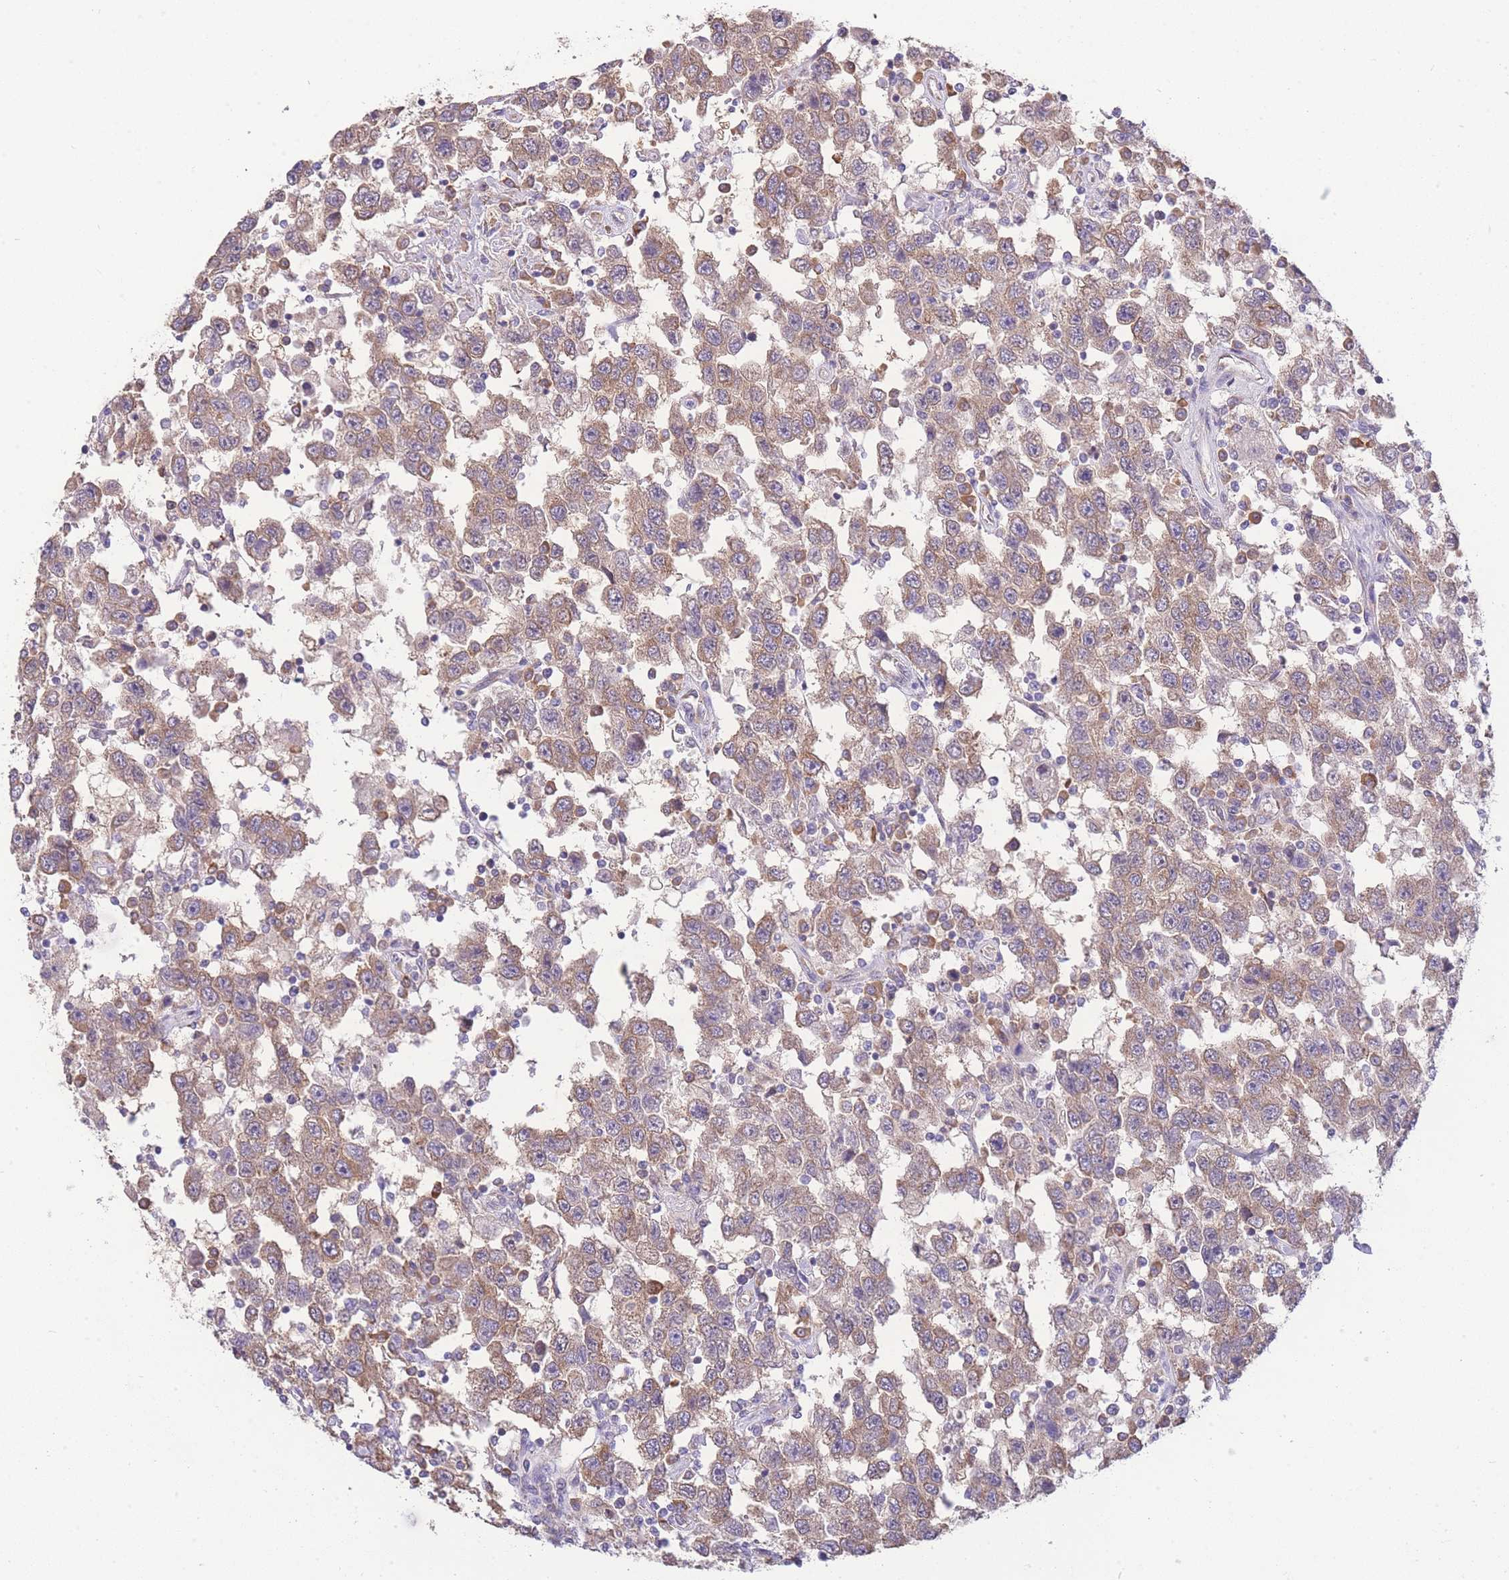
{"staining": {"intensity": "moderate", "quantity": ">75%", "location": "cytoplasmic/membranous"}, "tissue": "testis cancer", "cell_type": "Tumor cells", "image_type": "cancer", "snomed": [{"axis": "morphology", "description": "Seminoma, NOS"}, {"axis": "topography", "description": "Testis"}], "caption": "Immunohistochemistry photomicrograph of seminoma (testis) stained for a protein (brown), which reveals medium levels of moderate cytoplasmic/membranous staining in about >75% of tumor cells.", "gene": "BEX1", "patient": {"sex": "male", "age": 41}}